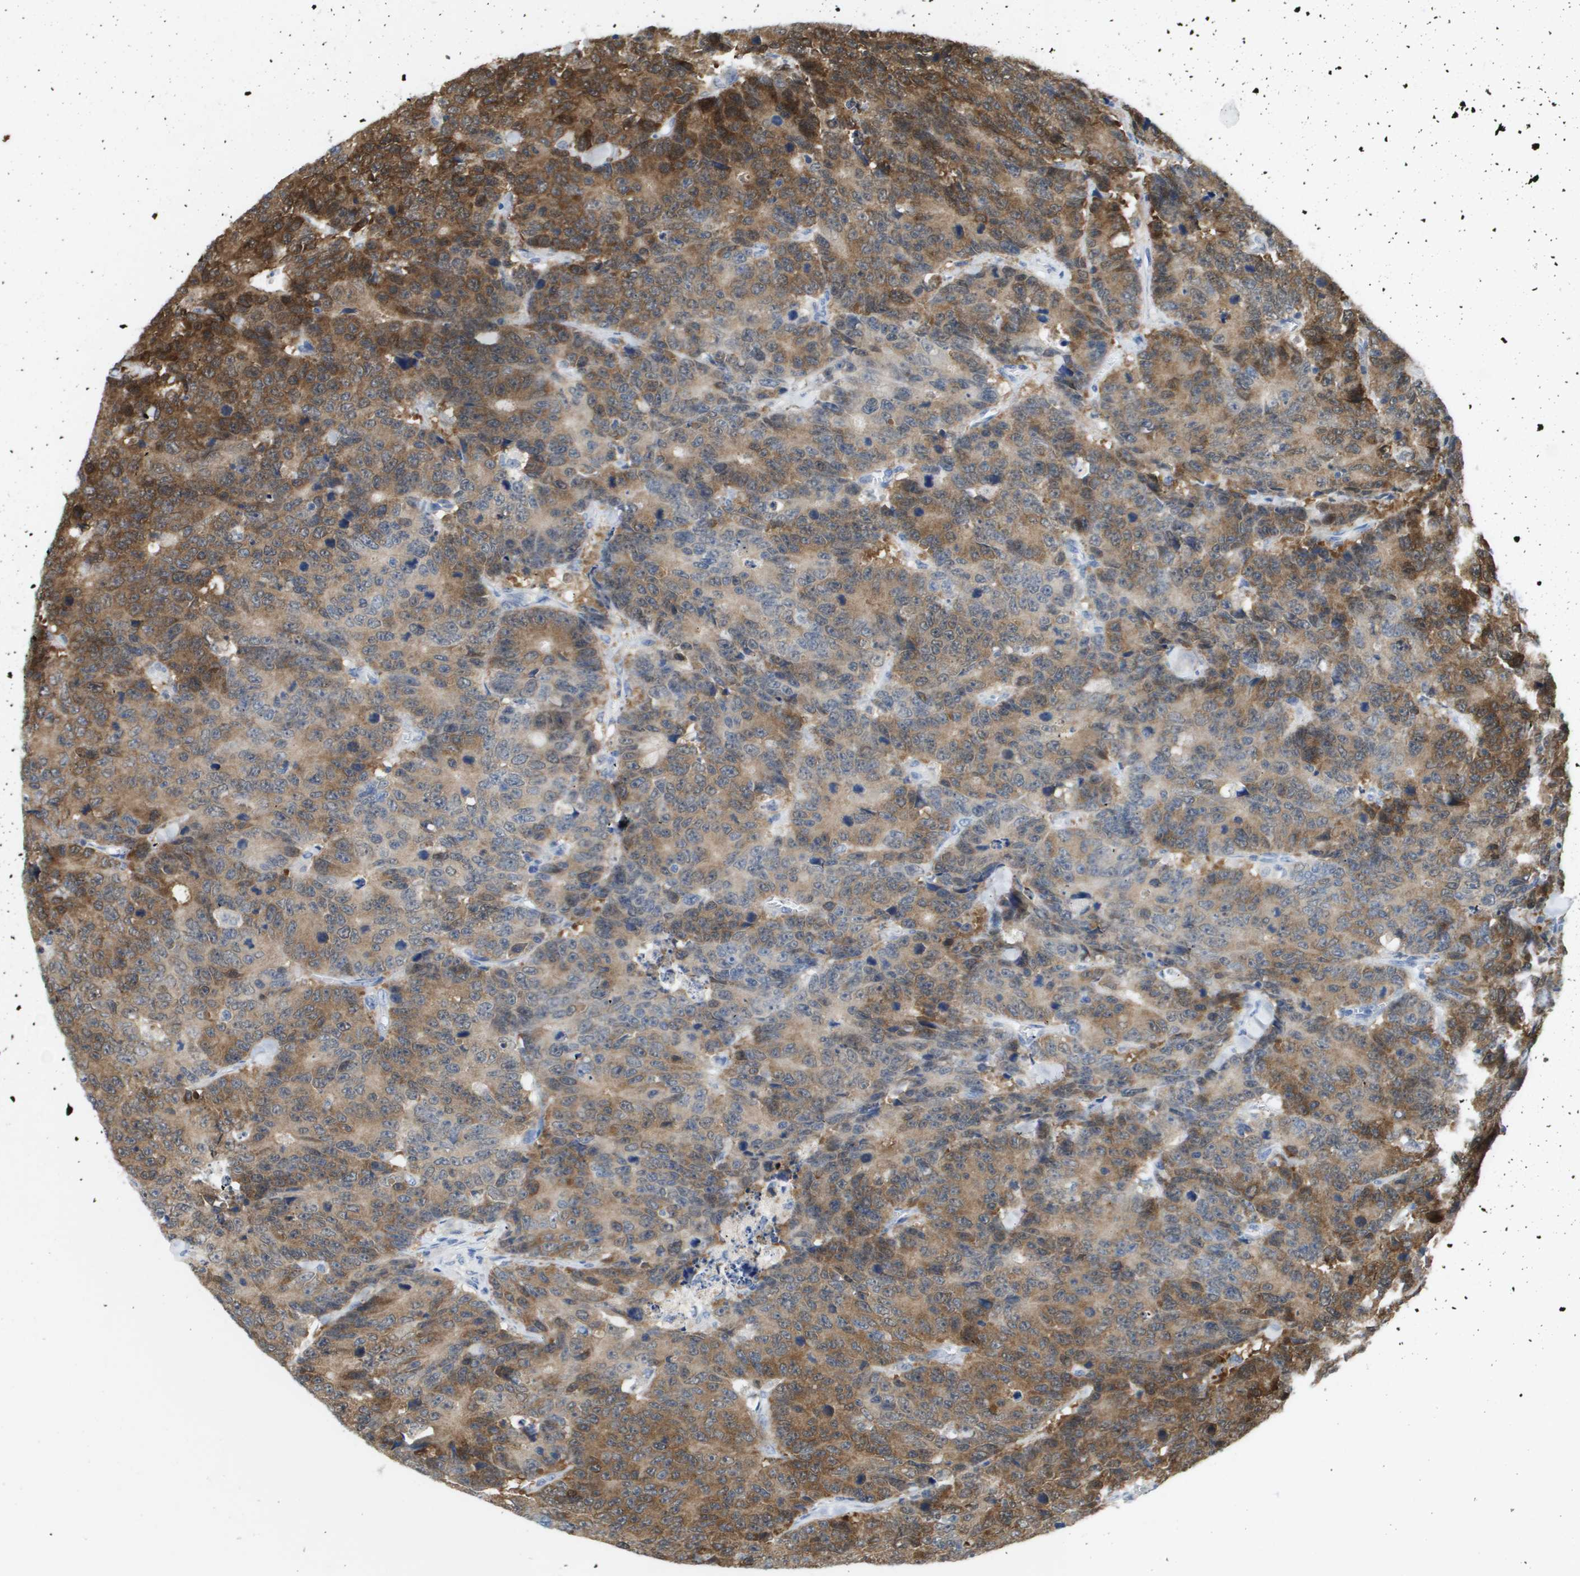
{"staining": {"intensity": "moderate", "quantity": ">75%", "location": "cytoplasmic/membranous"}, "tissue": "colorectal cancer", "cell_type": "Tumor cells", "image_type": "cancer", "snomed": [{"axis": "morphology", "description": "Adenocarcinoma, NOS"}, {"axis": "topography", "description": "Colon"}], "caption": "Colorectal adenocarcinoma stained with a protein marker demonstrates moderate staining in tumor cells.", "gene": "FKBP4", "patient": {"sex": "female", "age": 86}}